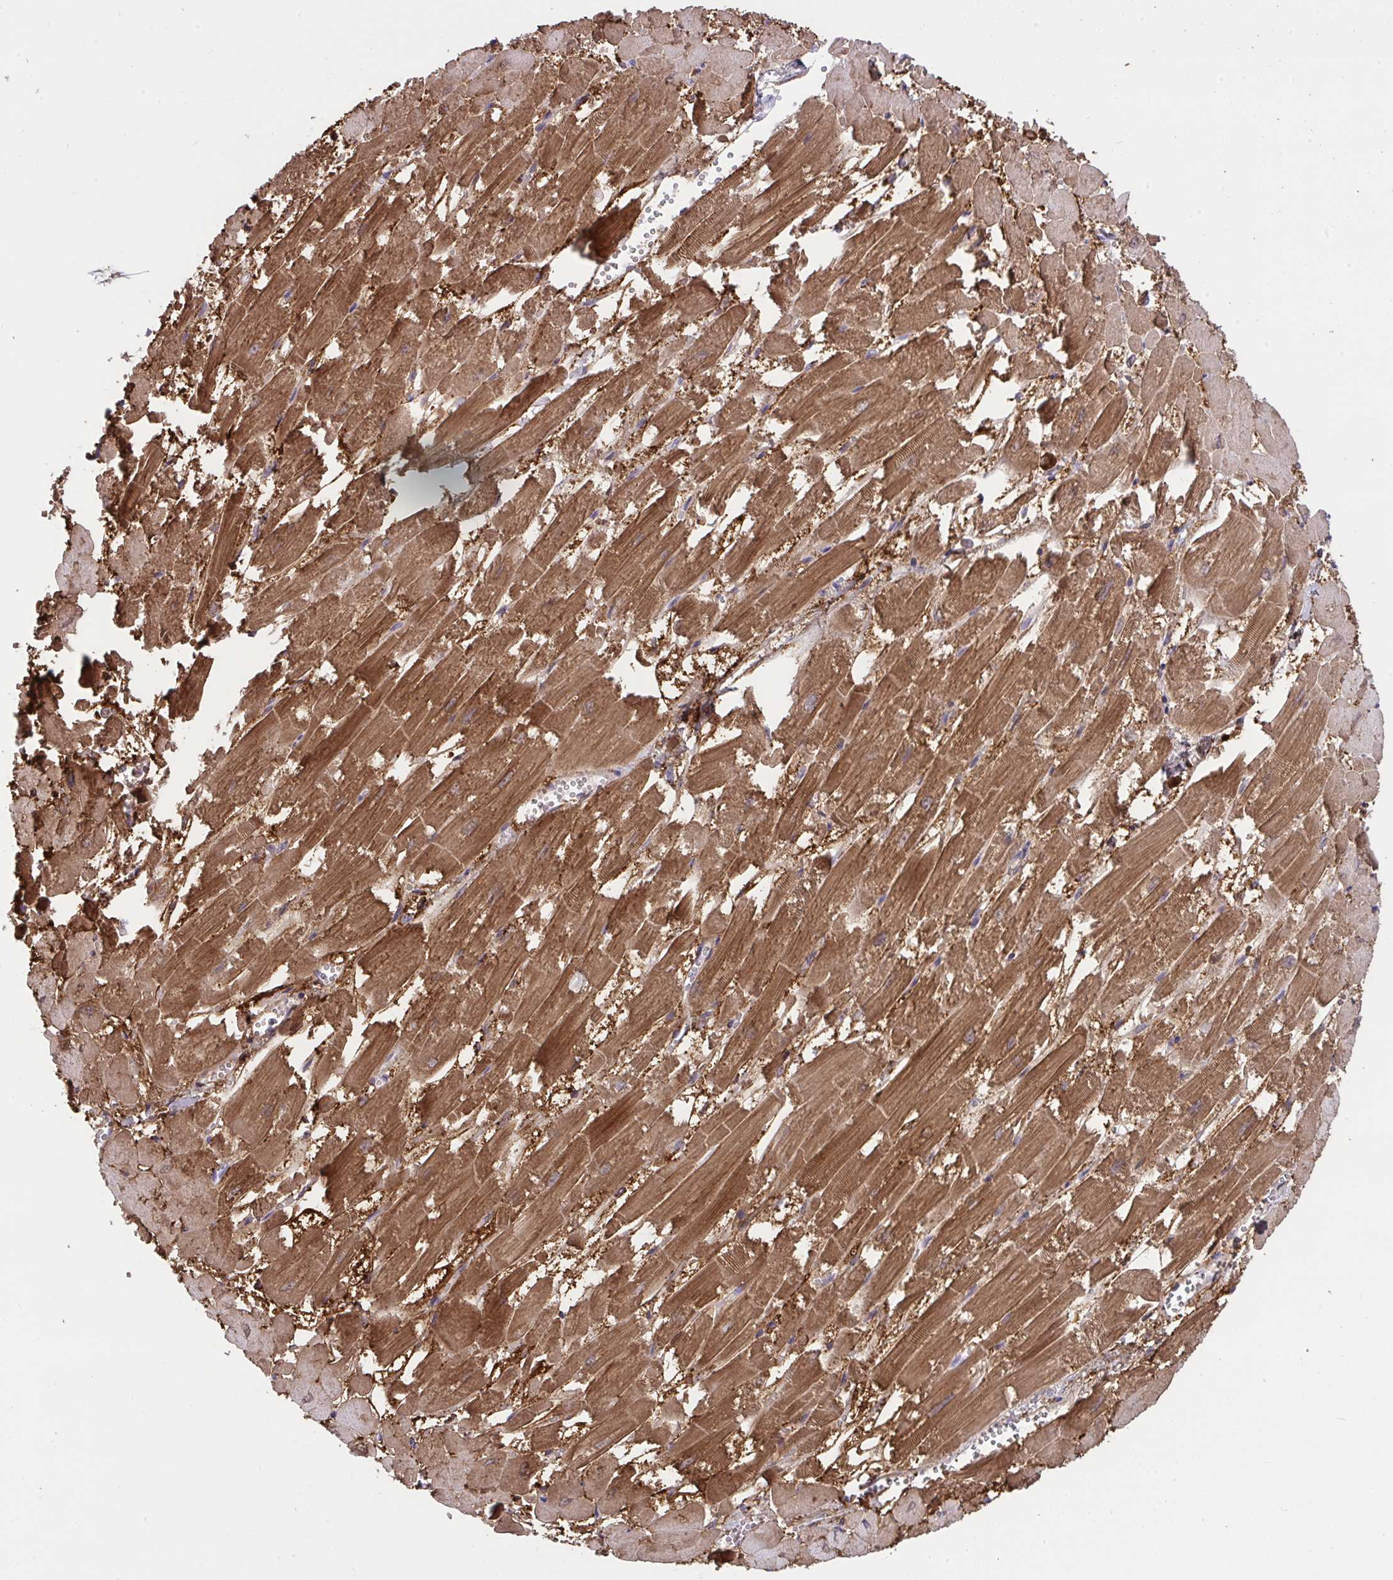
{"staining": {"intensity": "strong", "quantity": ">75%", "location": "cytoplasmic/membranous"}, "tissue": "heart muscle", "cell_type": "Cardiomyocytes", "image_type": "normal", "snomed": [{"axis": "morphology", "description": "Normal tissue, NOS"}, {"axis": "topography", "description": "Heart"}], "caption": "DAB immunohistochemical staining of benign heart muscle demonstrates strong cytoplasmic/membranous protein staining in approximately >75% of cardiomyocytes. (DAB IHC, brown staining for protein, blue staining for nuclei).", "gene": "PIGZ", "patient": {"sex": "female", "age": 52}}